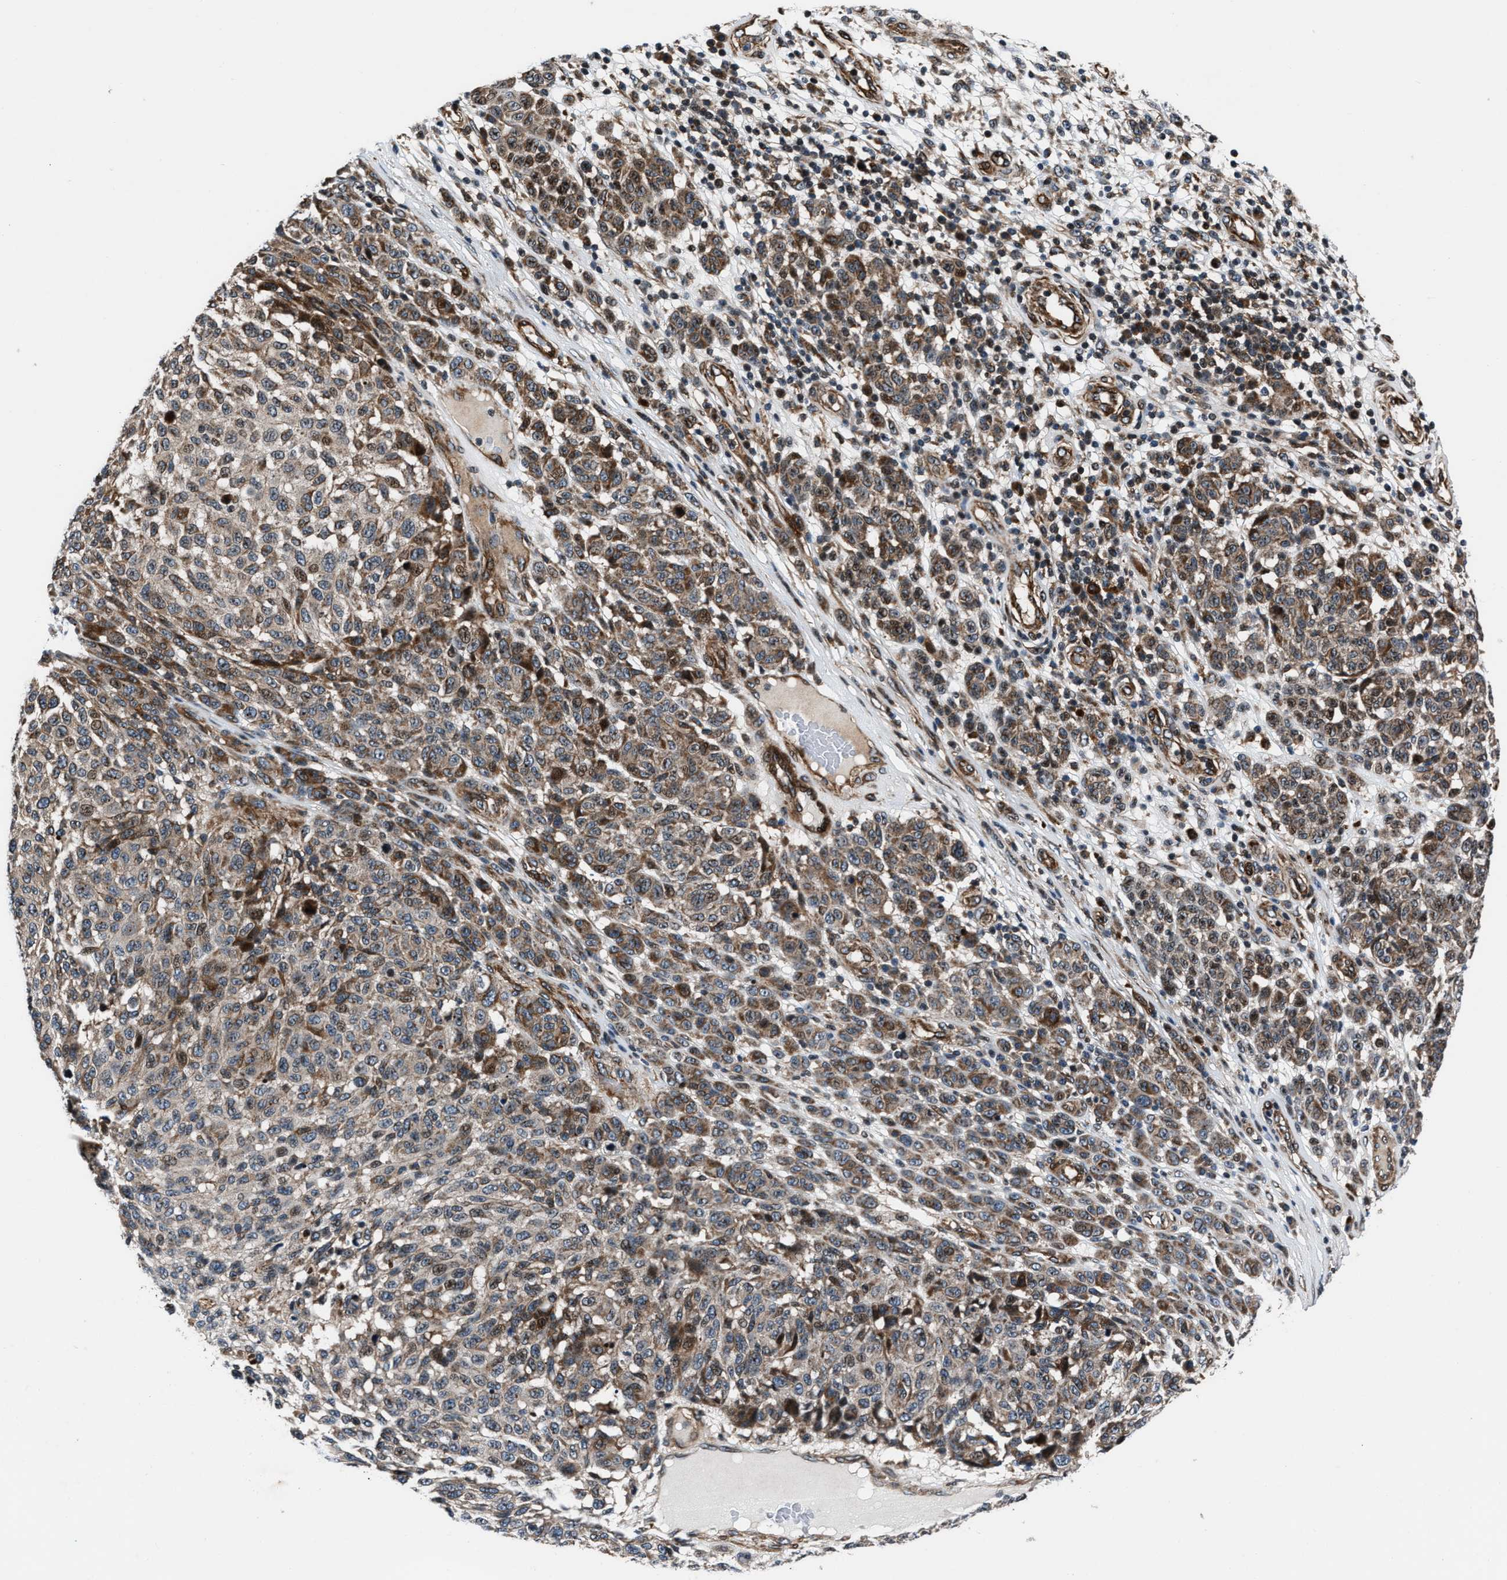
{"staining": {"intensity": "moderate", "quantity": "25%-75%", "location": "cytoplasmic/membranous,nuclear"}, "tissue": "melanoma", "cell_type": "Tumor cells", "image_type": "cancer", "snomed": [{"axis": "morphology", "description": "Malignant melanoma, NOS"}, {"axis": "topography", "description": "Skin"}], "caption": "Melanoma tissue shows moderate cytoplasmic/membranous and nuclear expression in about 25%-75% of tumor cells, visualized by immunohistochemistry.", "gene": "DYNC2I1", "patient": {"sex": "male", "age": 59}}